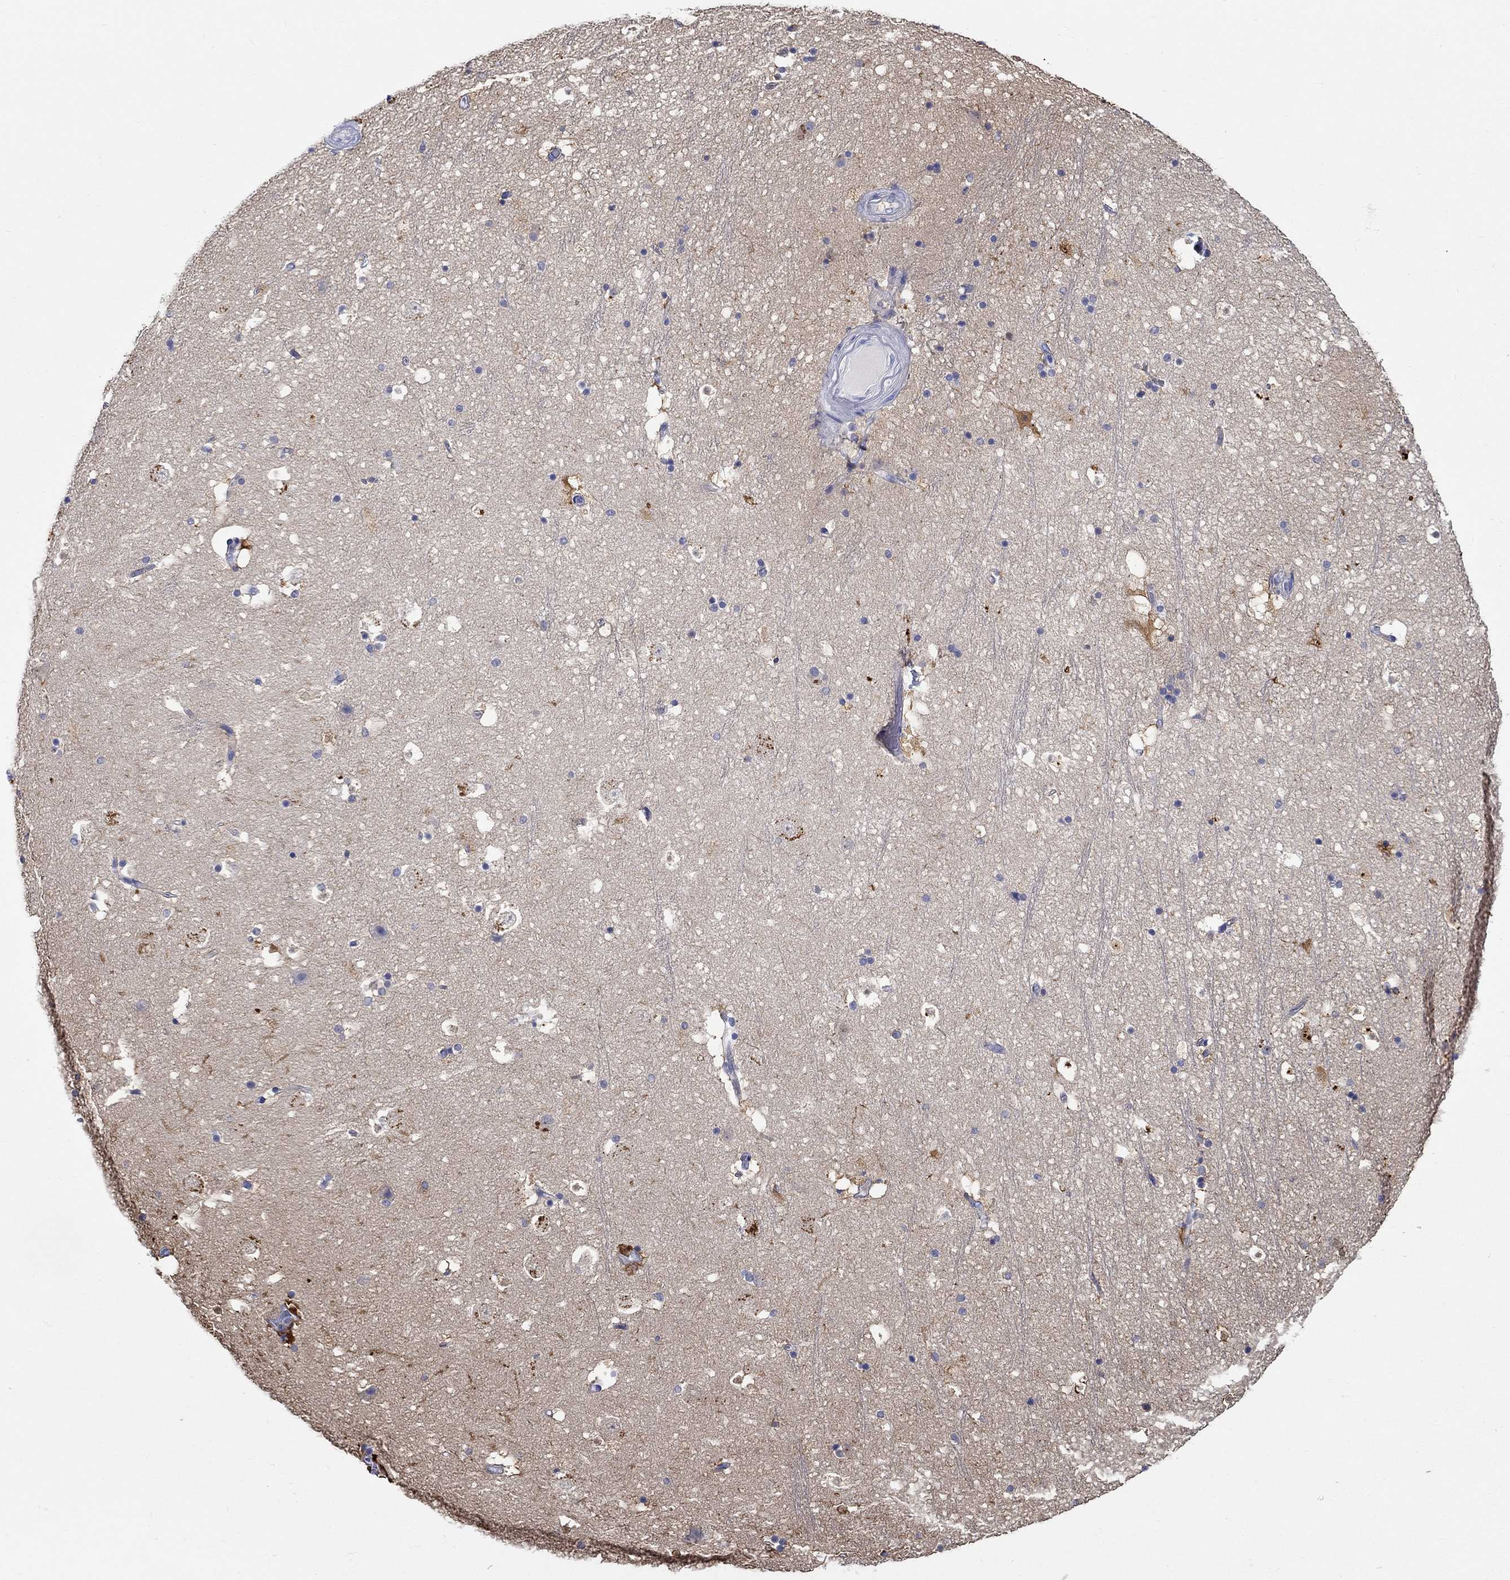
{"staining": {"intensity": "strong", "quantity": "<25%", "location": "cytoplasmic/membranous"}, "tissue": "hippocampus", "cell_type": "Glial cells", "image_type": "normal", "snomed": [{"axis": "morphology", "description": "Normal tissue, NOS"}, {"axis": "topography", "description": "Hippocampus"}], "caption": "Immunohistochemical staining of normal hippocampus shows <25% levels of strong cytoplasmic/membranous protein positivity in approximately <25% of glial cells. (brown staining indicates protein expression, while blue staining denotes nuclei).", "gene": "FBXO2", "patient": {"sex": "male", "age": 51}}